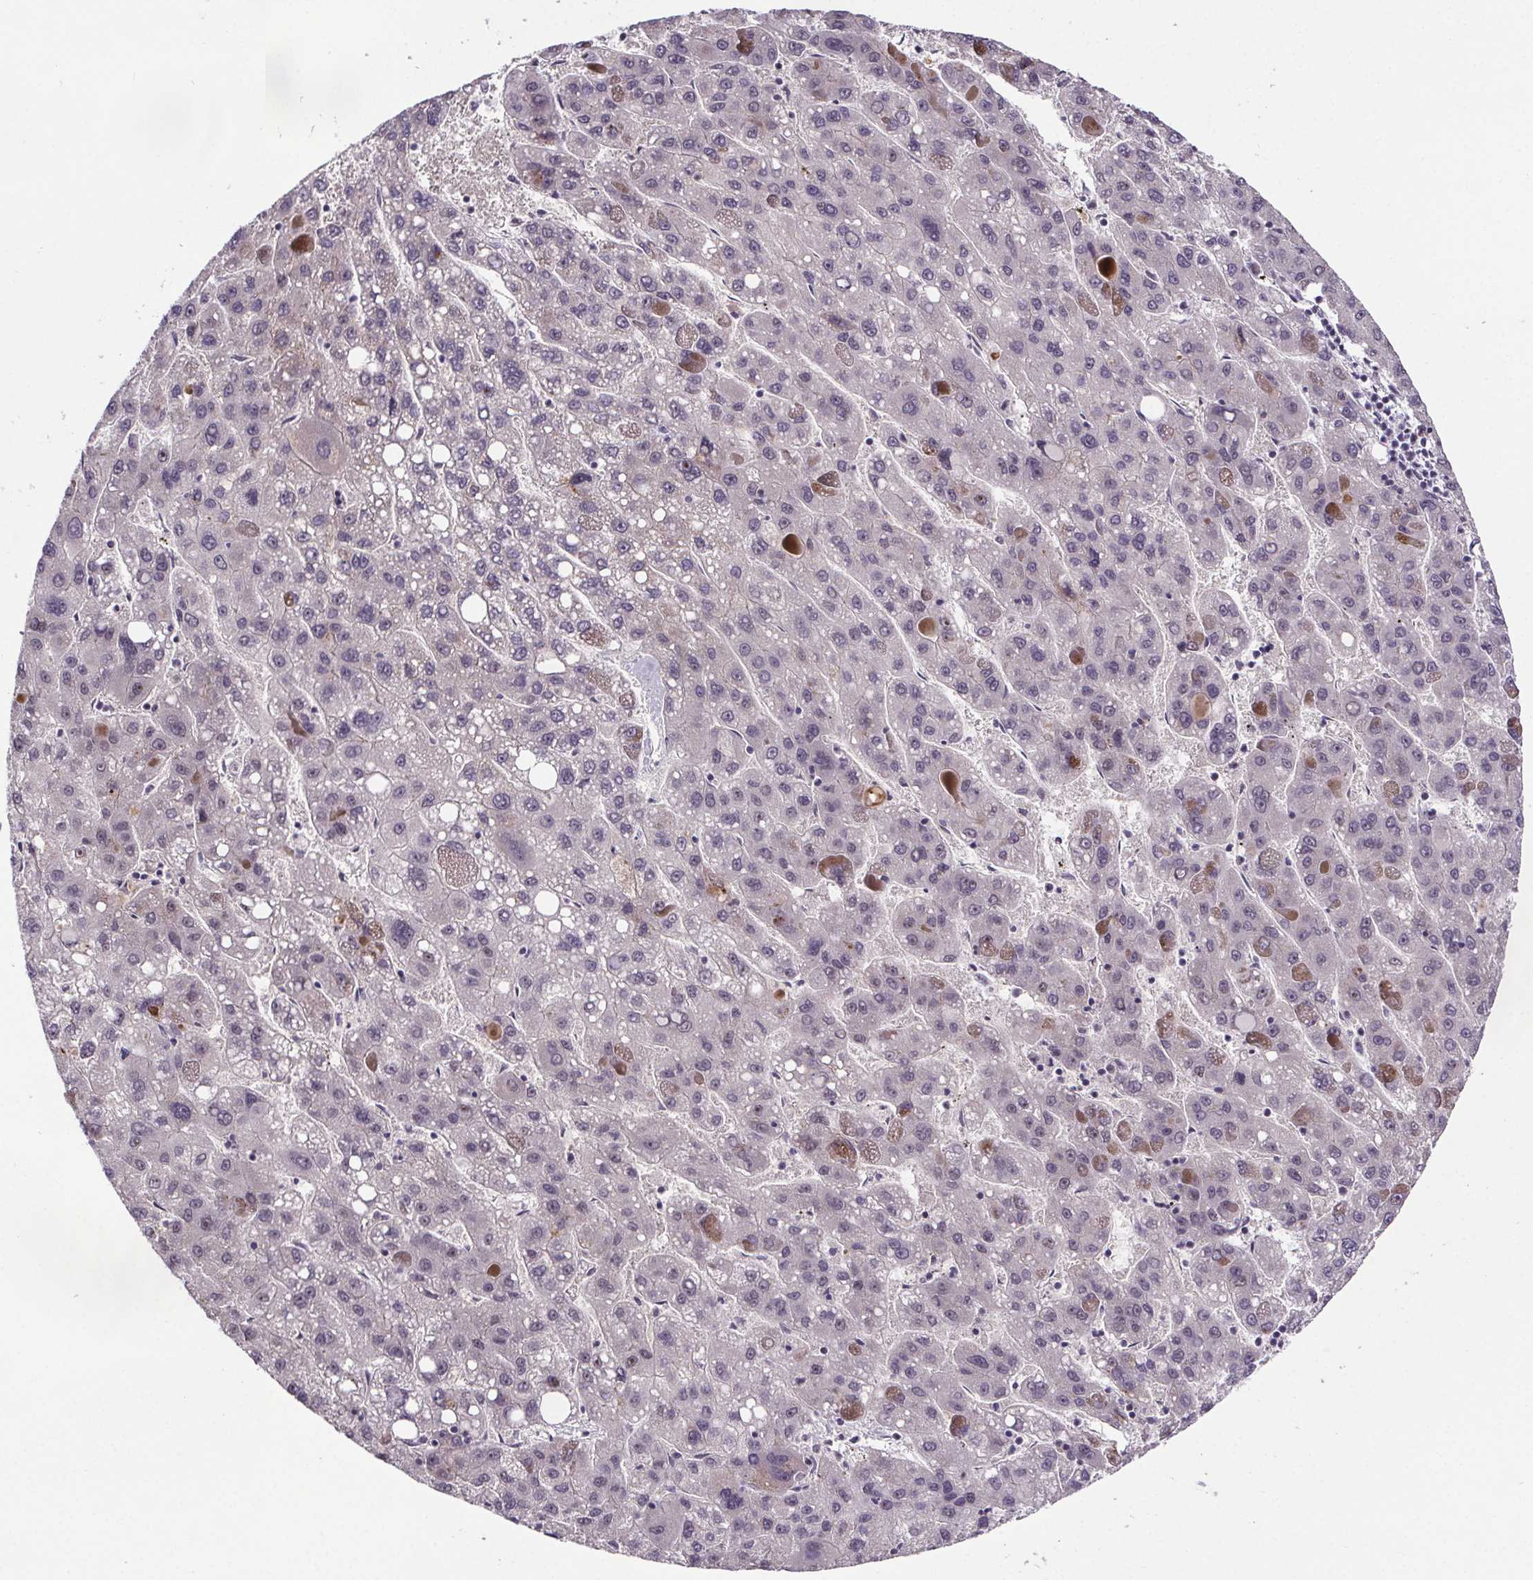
{"staining": {"intensity": "negative", "quantity": "none", "location": "none"}, "tissue": "liver cancer", "cell_type": "Tumor cells", "image_type": "cancer", "snomed": [{"axis": "morphology", "description": "Carcinoma, Hepatocellular, NOS"}, {"axis": "topography", "description": "Liver"}], "caption": "Protein analysis of liver cancer (hepatocellular carcinoma) exhibits no significant staining in tumor cells.", "gene": "ATMIN", "patient": {"sex": "female", "age": 82}}